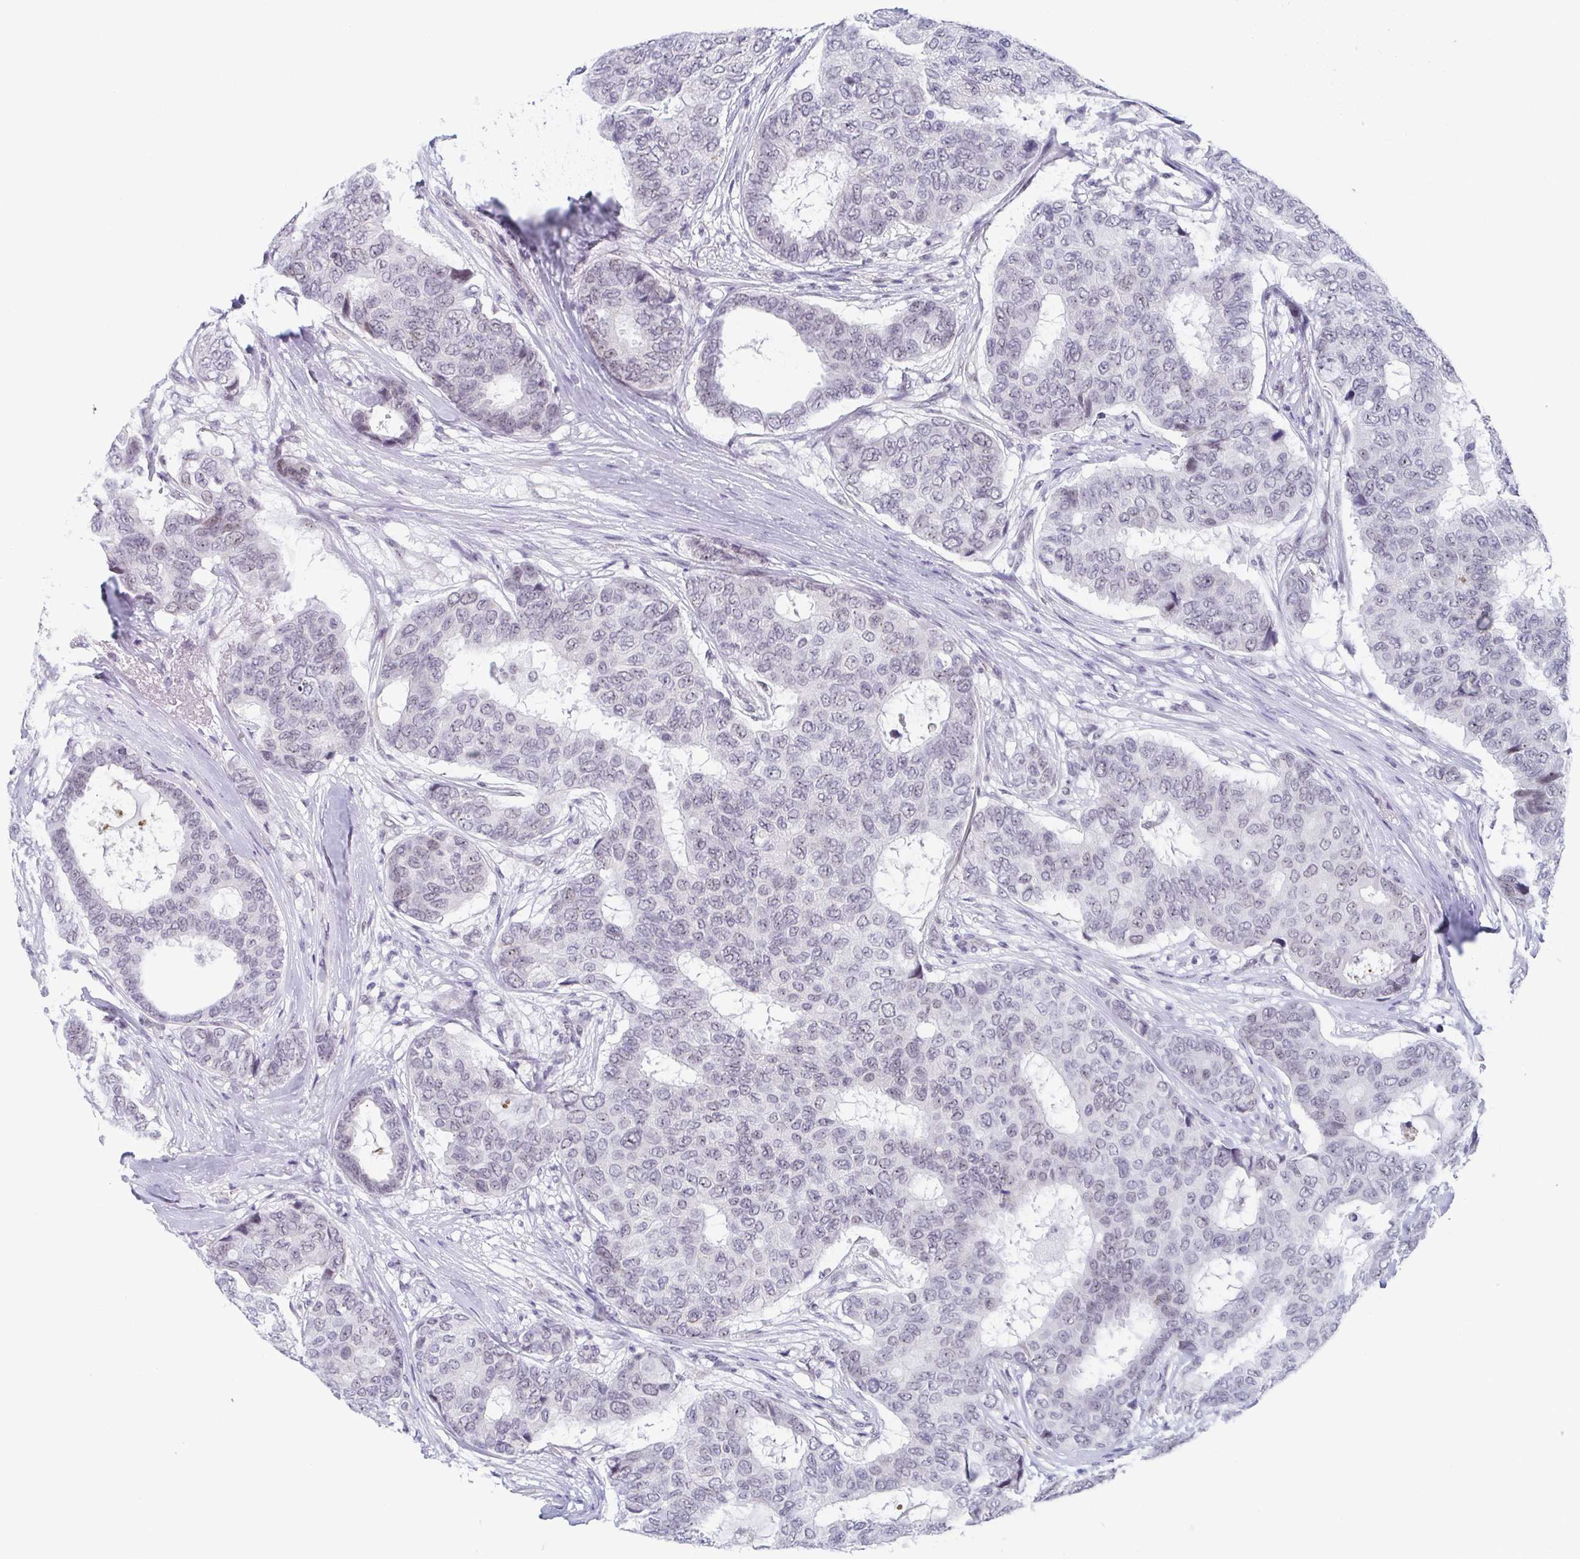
{"staining": {"intensity": "negative", "quantity": "none", "location": "none"}, "tissue": "breast cancer", "cell_type": "Tumor cells", "image_type": "cancer", "snomed": [{"axis": "morphology", "description": "Duct carcinoma"}, {"axis": "topography", "description": "Breast"}], "caption": "The micrograph exhibits no staining of tumor cells in breast cancer (intraductal carcinoma). (Immunohistochemistry, brightfield microscopy, high magnification).", "gene": "EXOSC7", "patient": {"sex": "female", "age": 75}}